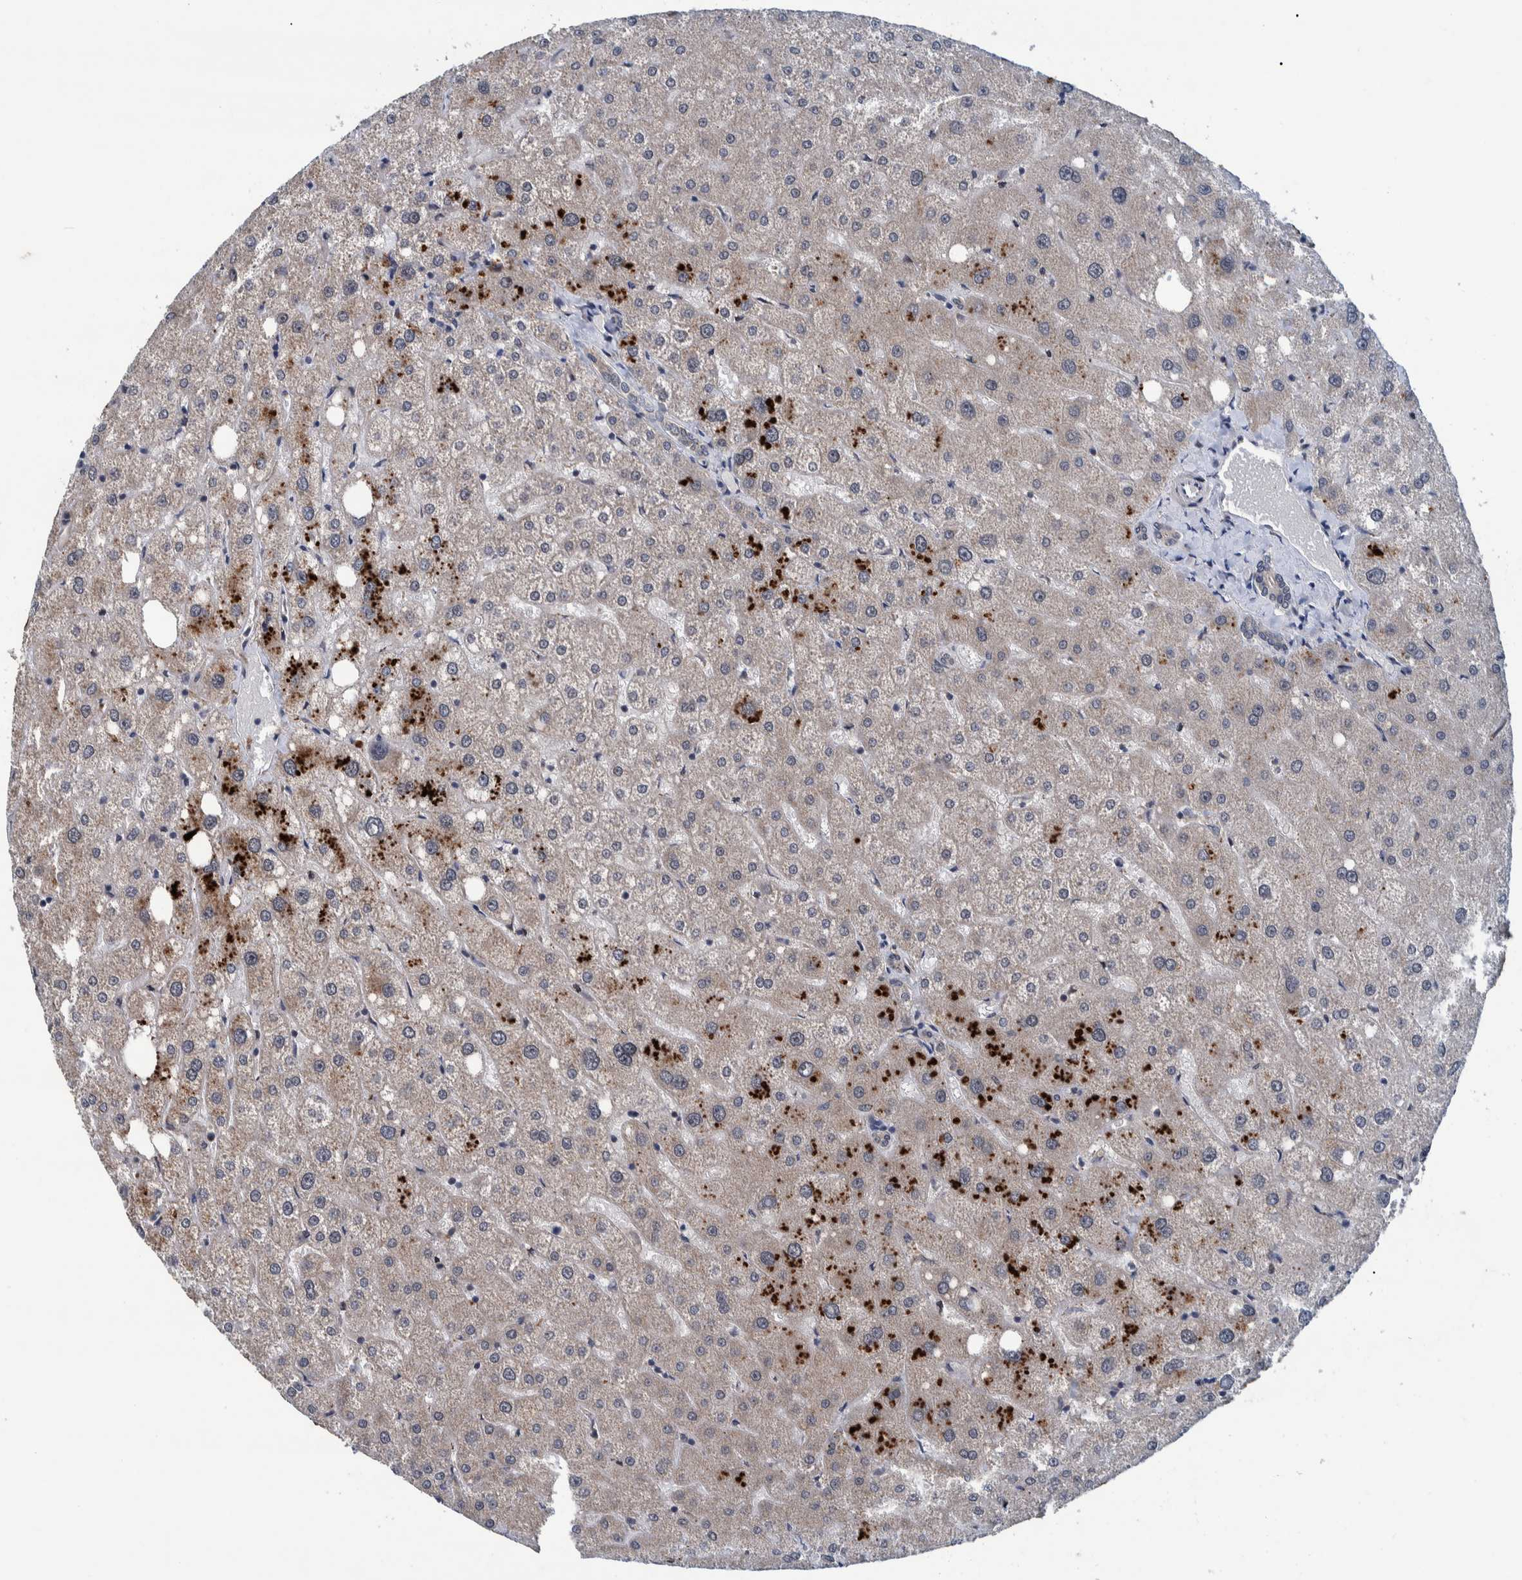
{"staining": {"intensity": "negative", "quantity": "none", "location": "none"}, "tissue": "liver", "cell_type": "Cholangiocytes", "image_type": "normal", "snomed": [{"axis": "morphology", "description": "Normal tissue, NOS"}, {"axis": "topography", "description": "Liver"}], "caption": "Cholangiocytes show no significant protein staining in normal liver.", "gene": "MRPS7", "patient": {"sex": "male", "age": 73}}